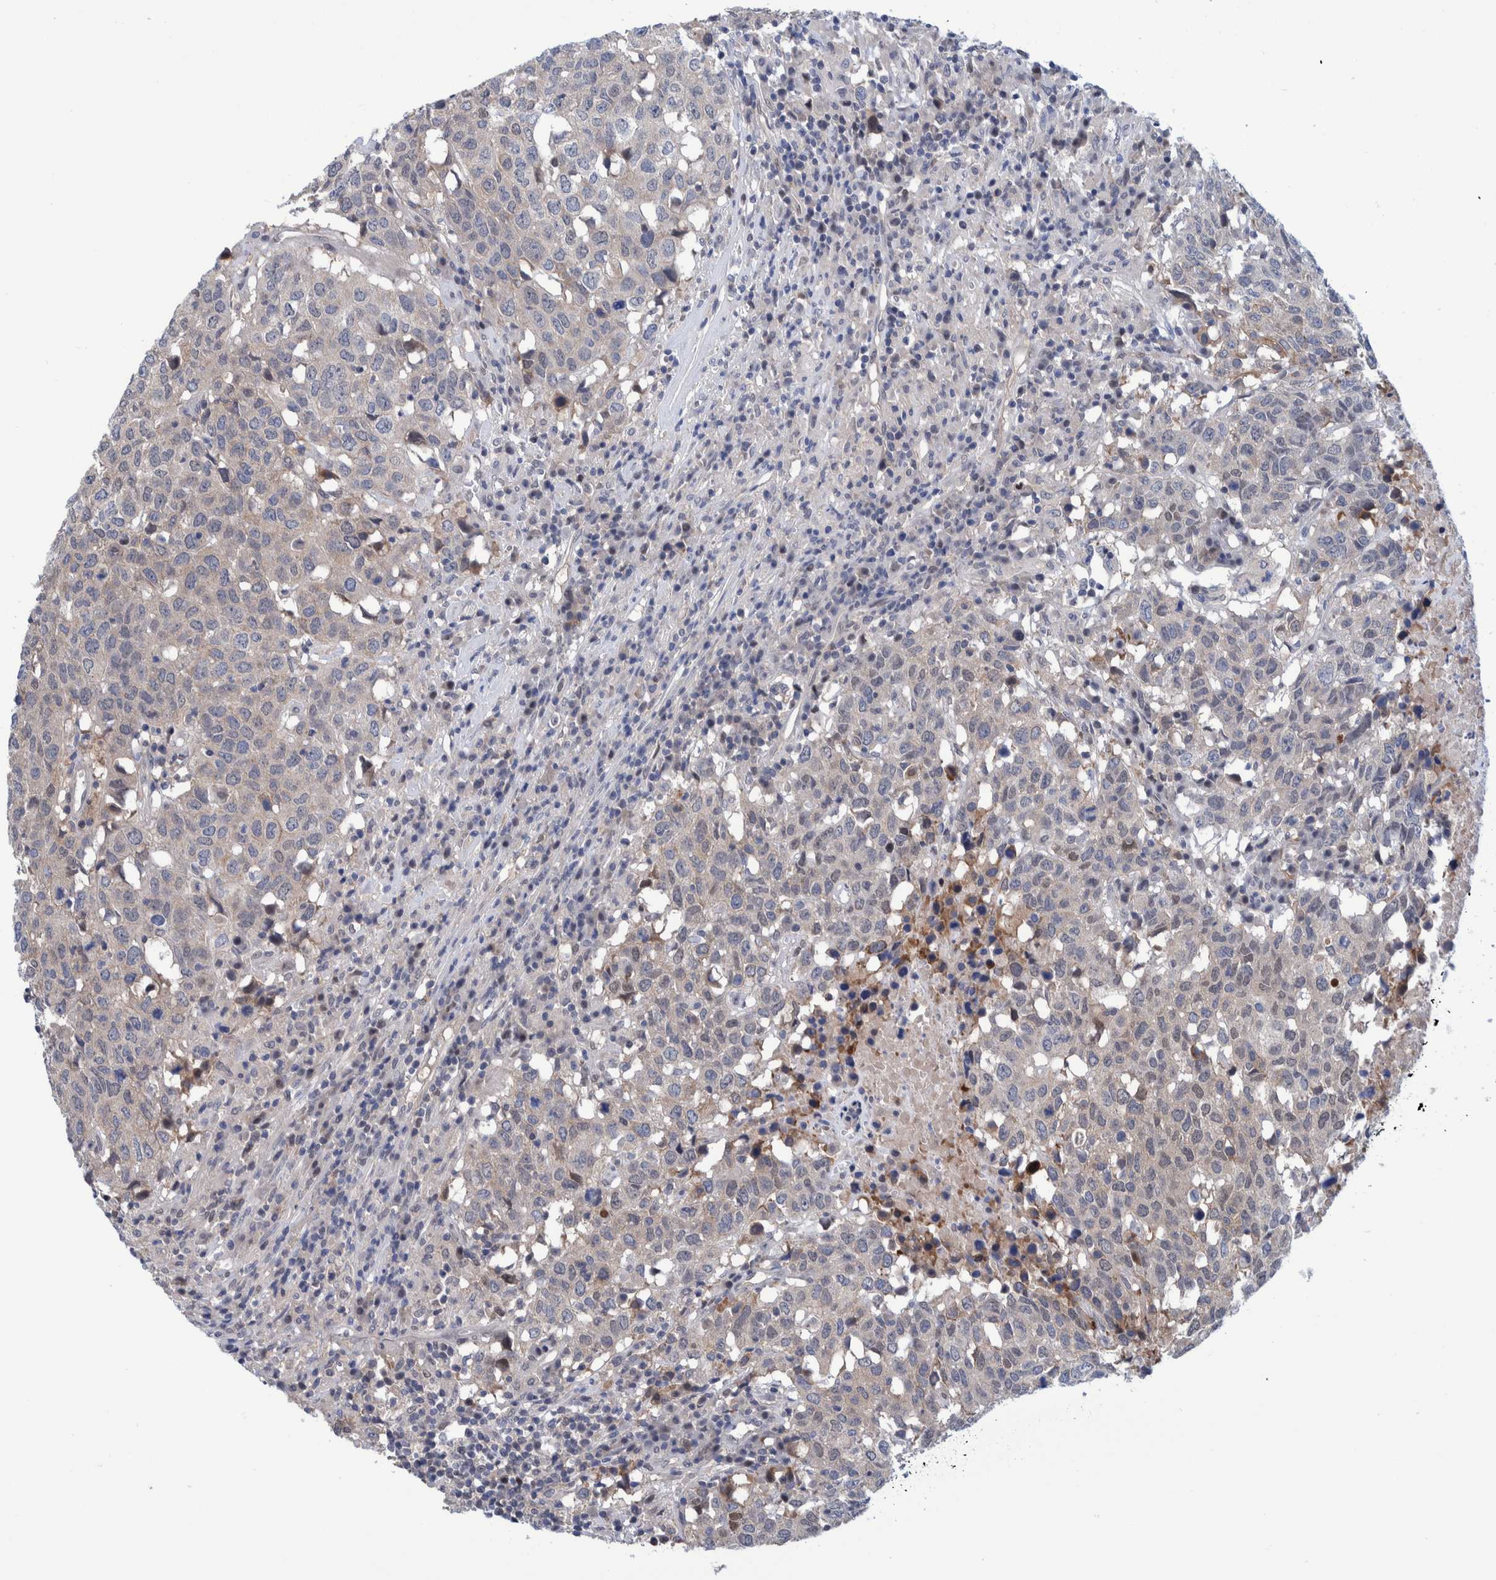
{"staining": {"intensity": "weak", "quantity": "25%-75%", "location": "nuclear"}, "tissue": "head and neck cancer", "cell_type": "Tumor cells", "image_type": "cancer", "snomed": [{"axis": "morphology", "description": "Squamous cell carcinoma, NOS"}, {"axis": "topography", "description": "Head-Neck"}], "caption": "High-power microscopy captured an IHC photomicrograph of squamous cell carcinoma (head and neck), revealing weak nuclear expression in about 25%-75% of tumor cells.", "gene": "PFAS", "patient": {"sex": "male", "age": 66}}